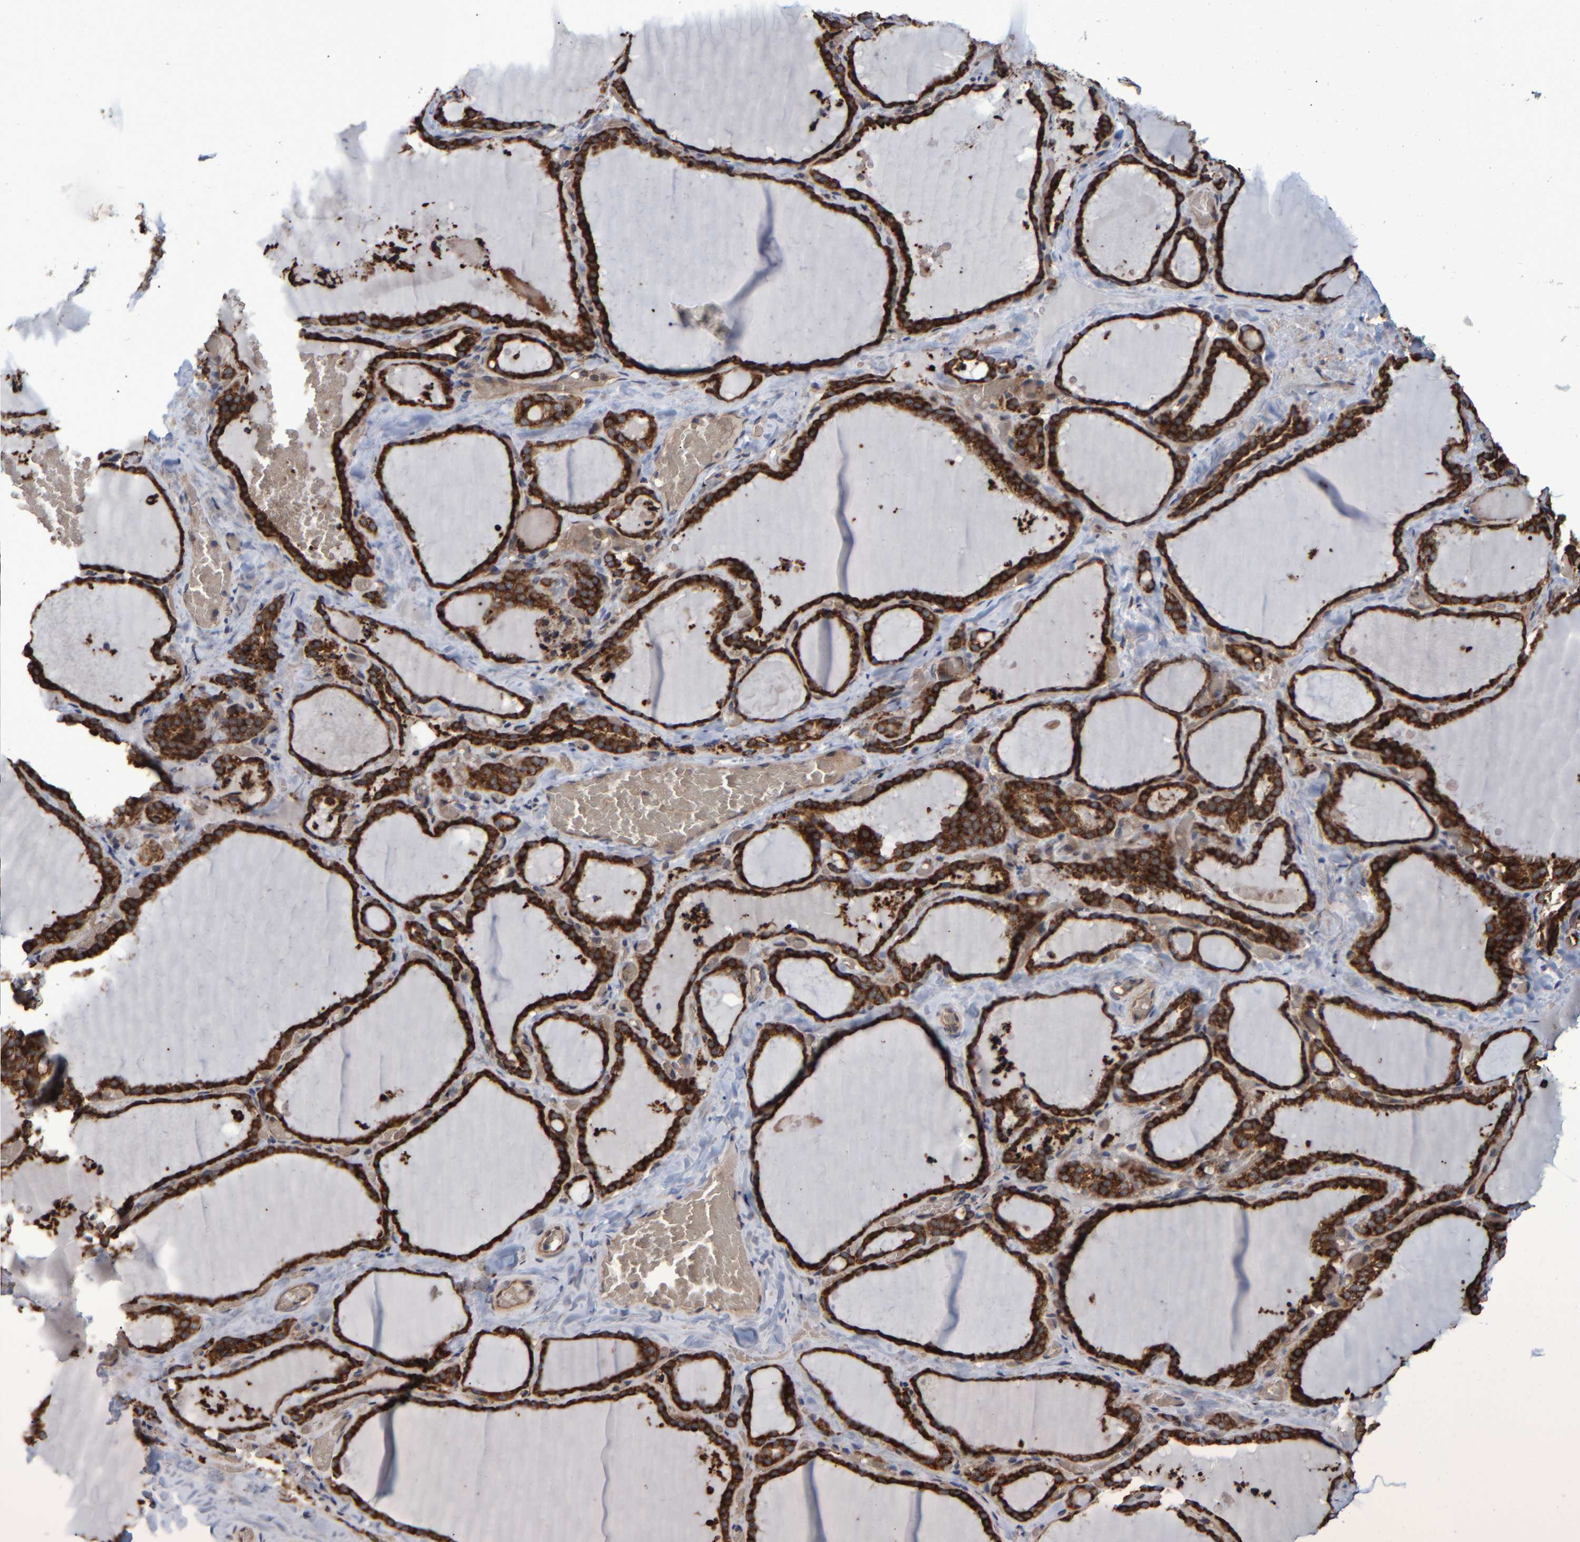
{"staining": {"intensity": "strong", "quantity": ">75%", "location": "cytoplasmic/membranous"}, "tissue": "thyroid gland", "cell_type": "Glandular cells", "image_type": "normal", "snomed": [{"axis": "morphology", "description": "Normal tissue, NOS"}, {"axis": "topography", "description": "Thyroid gland"}], "caption": "Immunohistochemistry (DAB) staining of normal human thyroid gland displays strong cytoplasmic/membranous protein staining in approximately >75% of glandular cells.", "gene": "SPAG5", "patient": {"sex": "female", "age": 22}}